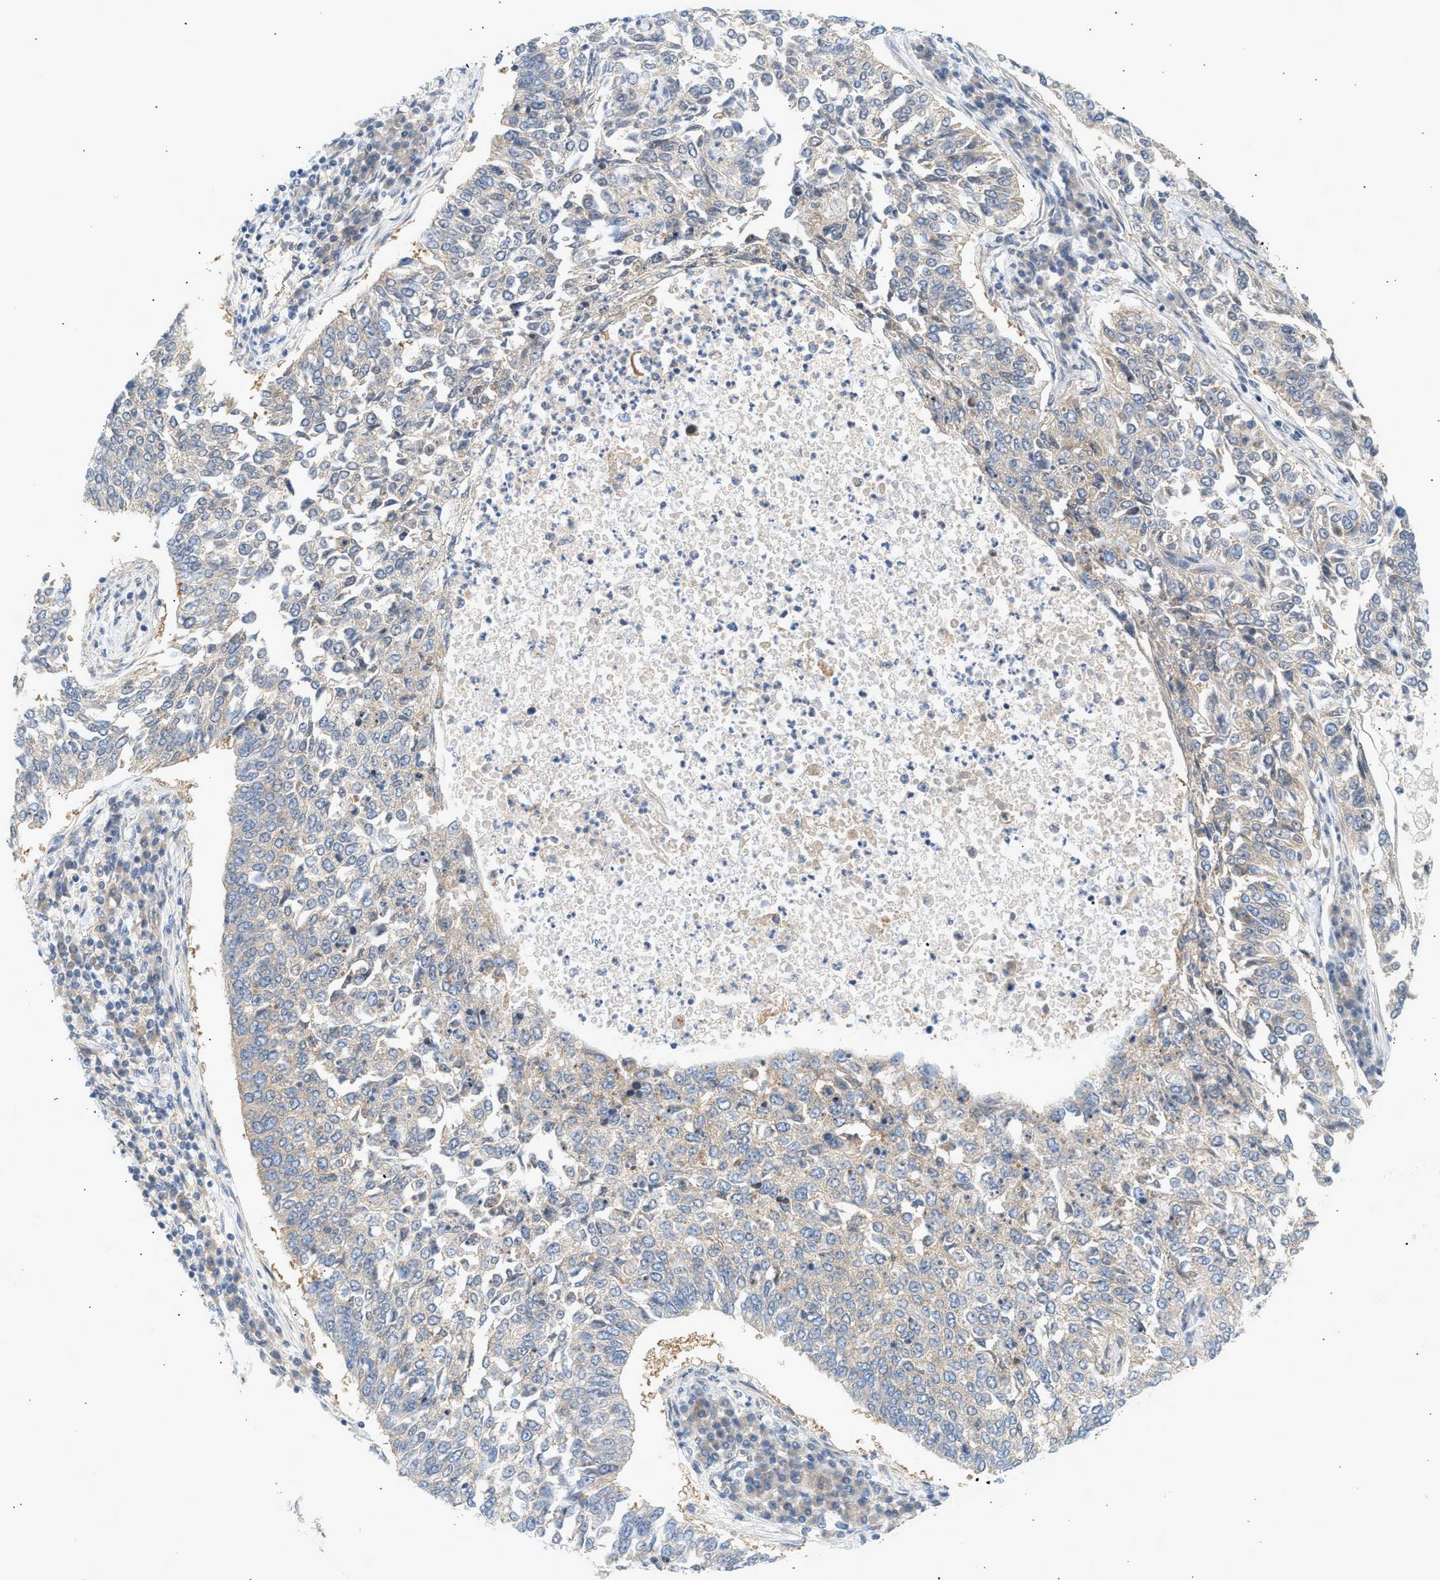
{"staining": {"intensity": "weak", "quantity": "<25%", "location": "cytoplasmic/membranous"}, "tissue": "lung cancer", "cell_type": "Tumor cells", "image_type": "cancer", "snomed": [{"axis": "morphology", "description": "Normal tissue, NOS"}, {"axis": "morphology", "description": "Squamous cell carcinoma, NOS"}, {"axis": "topography", "description": "Cartilage tissue"}, {"axis": "topography", "description": "Bronchus"}, {"axis": "topography", "description": "Lung"}], "caption": "The image displays no significant expression in tumor cells of lung cancer (squamous cell carcinoma).", "gene": "PAFAH1B1", "patient": {"sex": "female", "age": 49}}